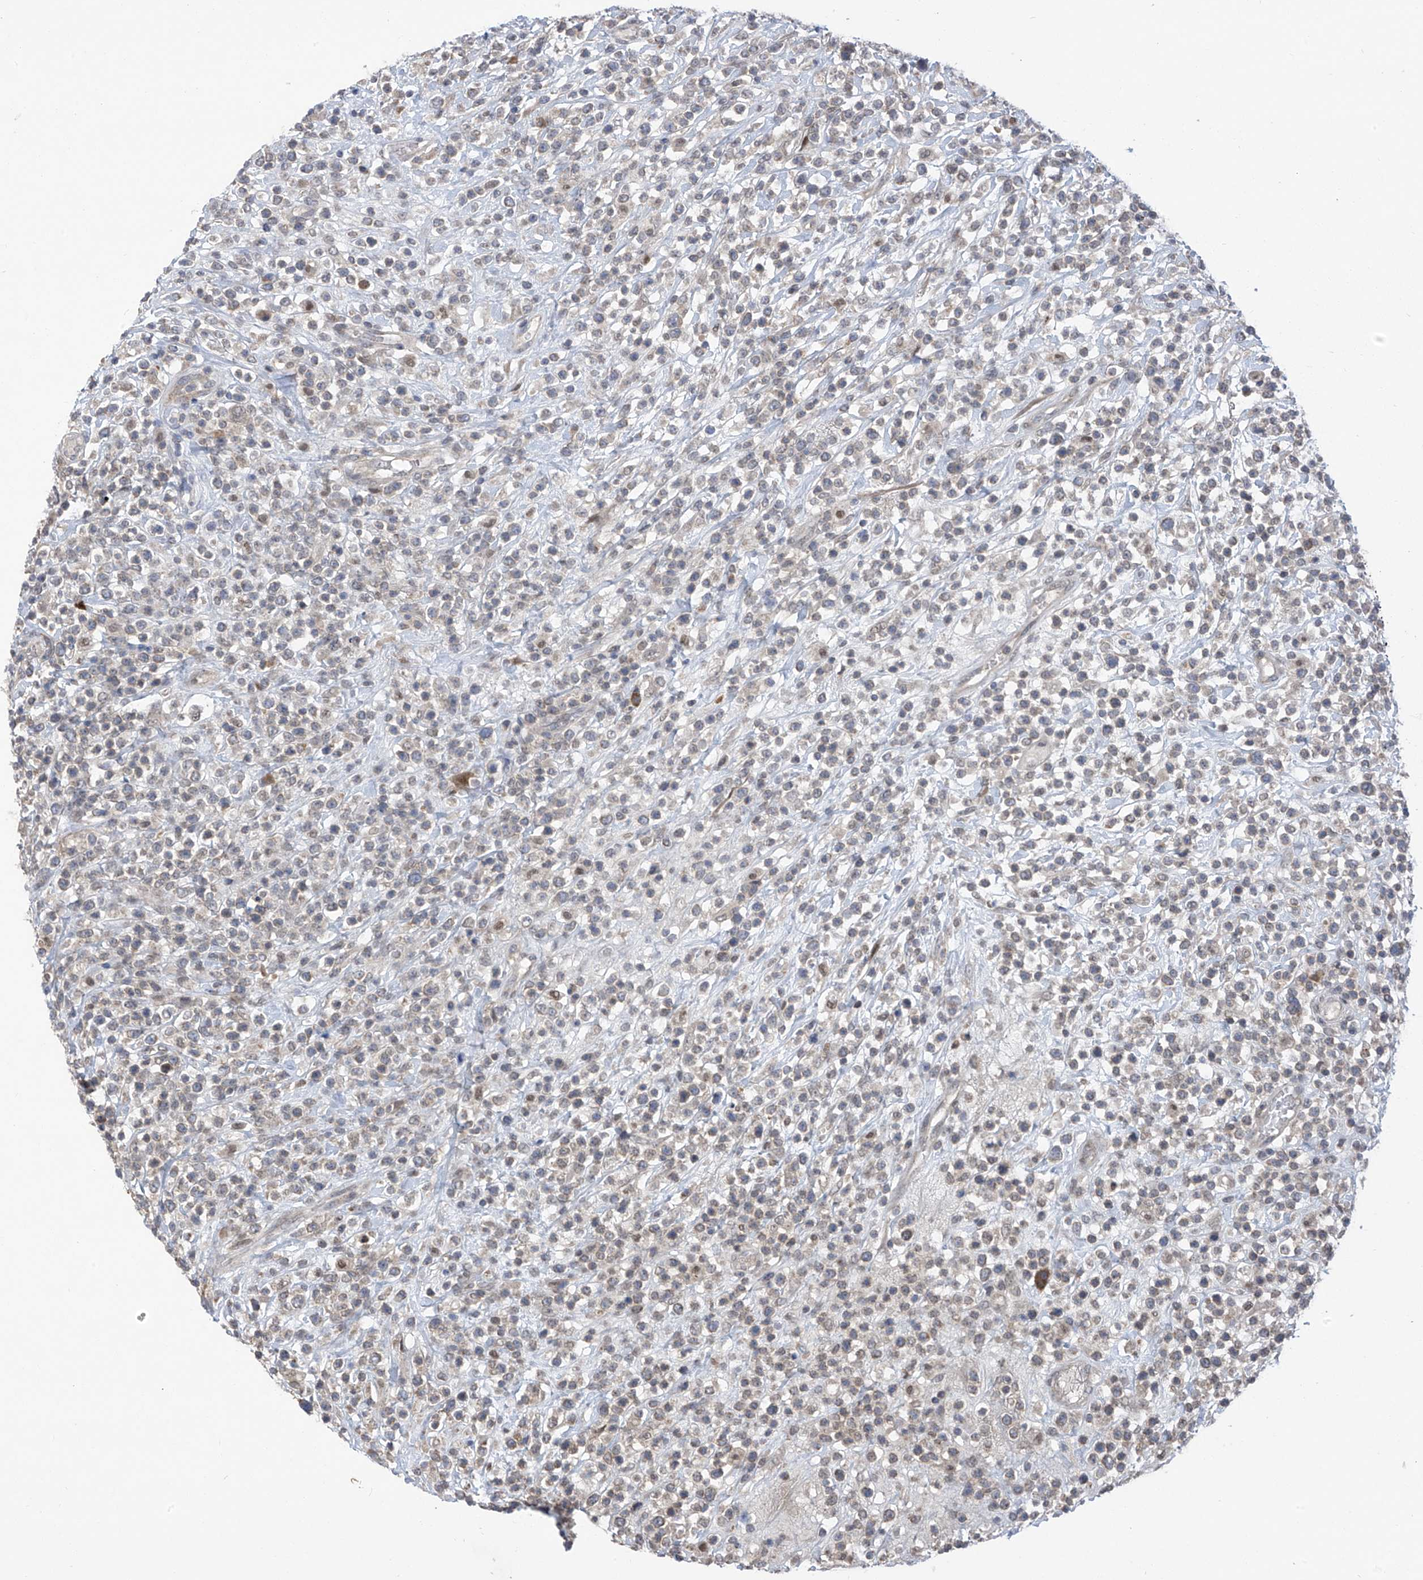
{"staining": {"intensity": "weak", "quantity": "<25%", "location": "cytoplasmic/membranous"}, "tissue": "lymphoma", "cell_type": "Tumor cells", "image_type": "cancer", "snomed": [{"axis": "morphology", "description": "Malignant lymphoma, non-Hodgkin's type, High grade"}, {"axis": "topography", "description": "Colon"}], "caption": "This is an immunohistochemistry image of high-grade malignant lymphoma, non-Hodgkin's type. There is no expression in tumor cells.", "gene": "SLCO4A1", "patient": {"sex": "female", "age": 53}}